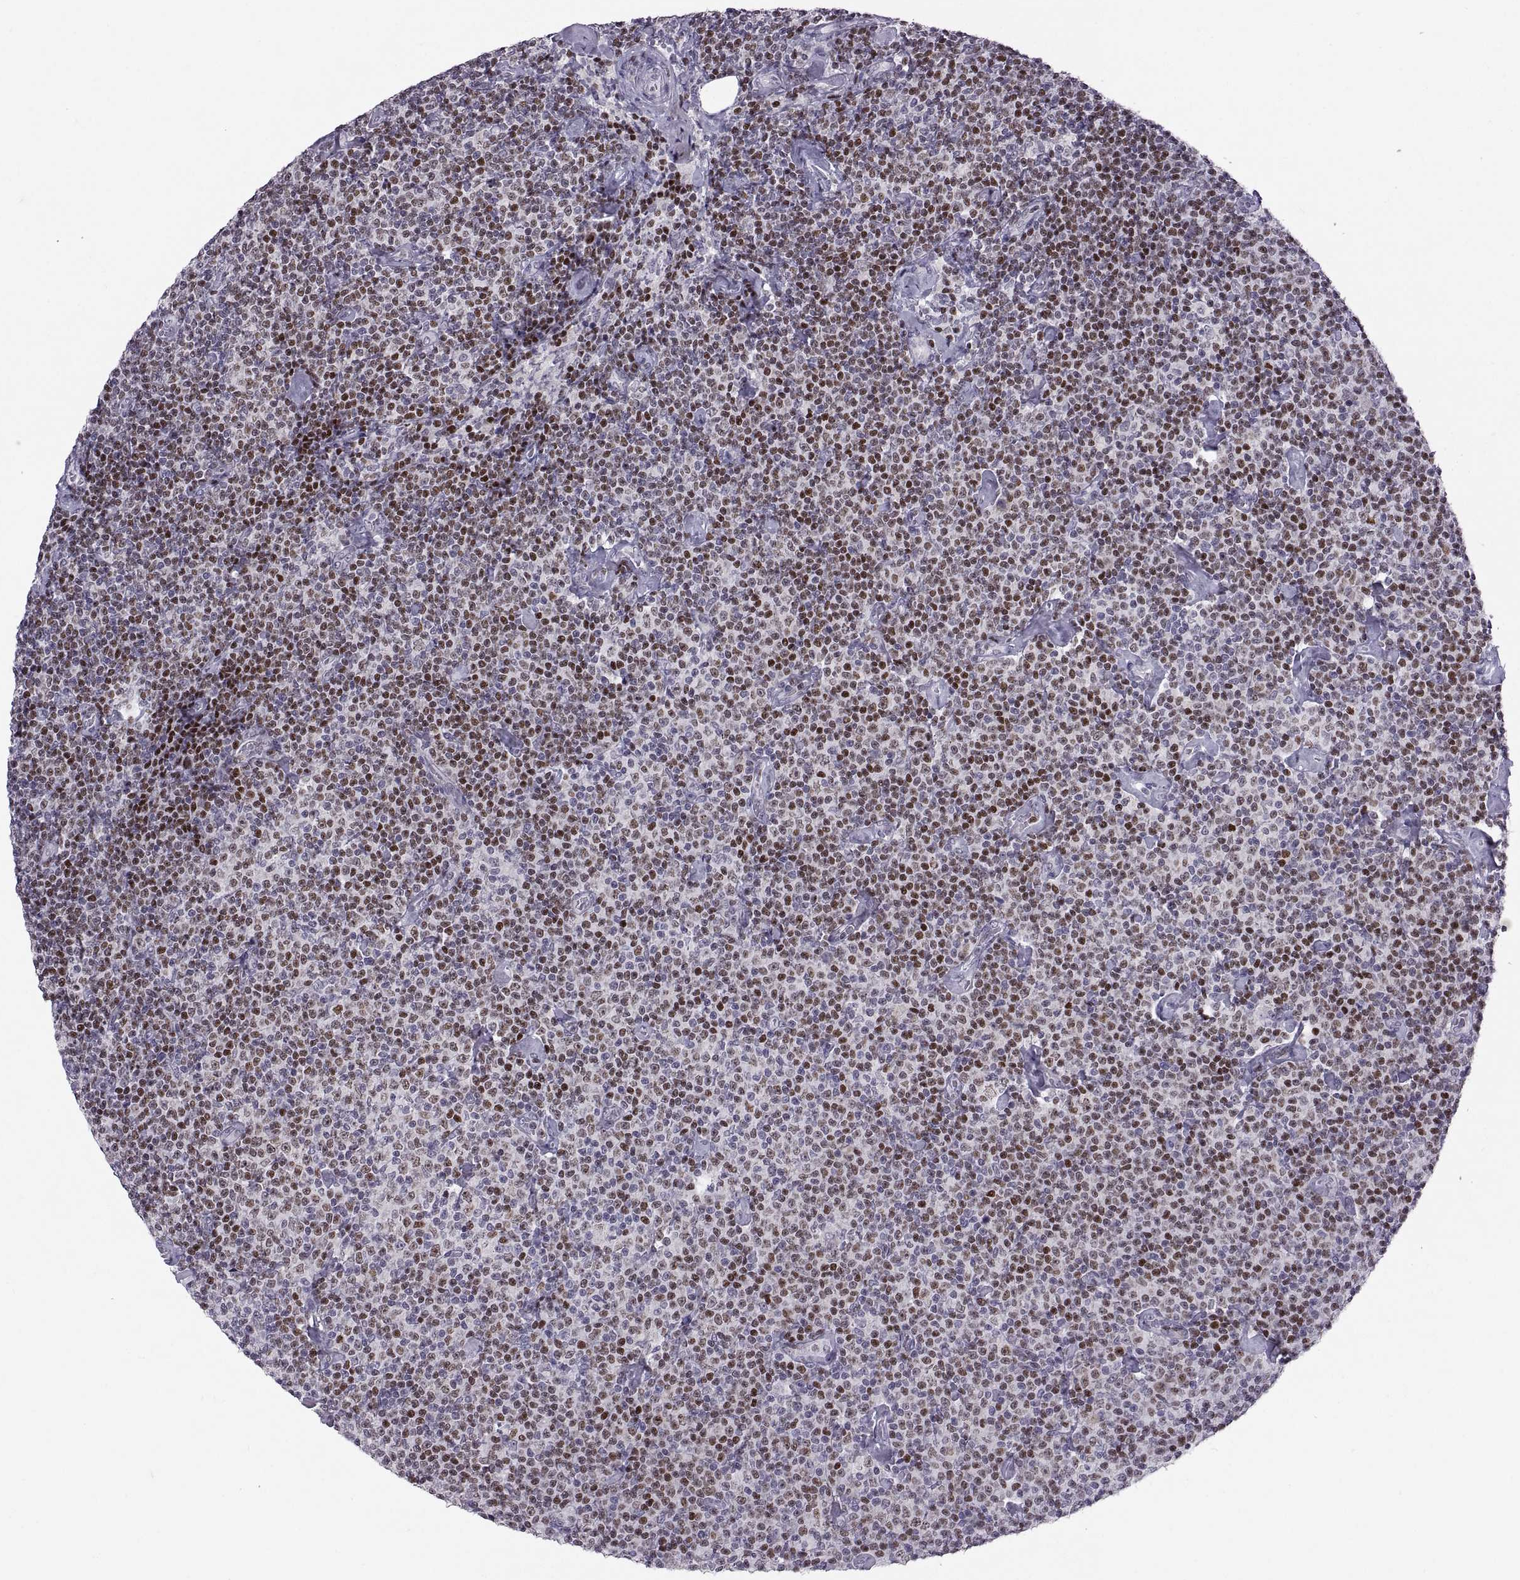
{"staining": {"intensity": "moderate", "quantity": "25%-75%", "location": "nuclear"}, "tissue": "lymphoma", "cell_type": "Tumor cells", "image_type": "cancer", "snomed": [{"axis": "morphology", "description": "Malignant lymphoma, non-Hodgkin's type, Low grade"}, {"axis": "topography", "description": "Lymph node"}], "caption": "DAB (3,3'-diaminobenzidine) immunohistochemical staining of malignant lymphoma, non-Hodgkin's type (low-grade) shows moderate nuclear protein positivity in approximately 25%-75% of tumor cells.", "gene": "NEK2", "patient": {"sex": "male", "age": 81}}